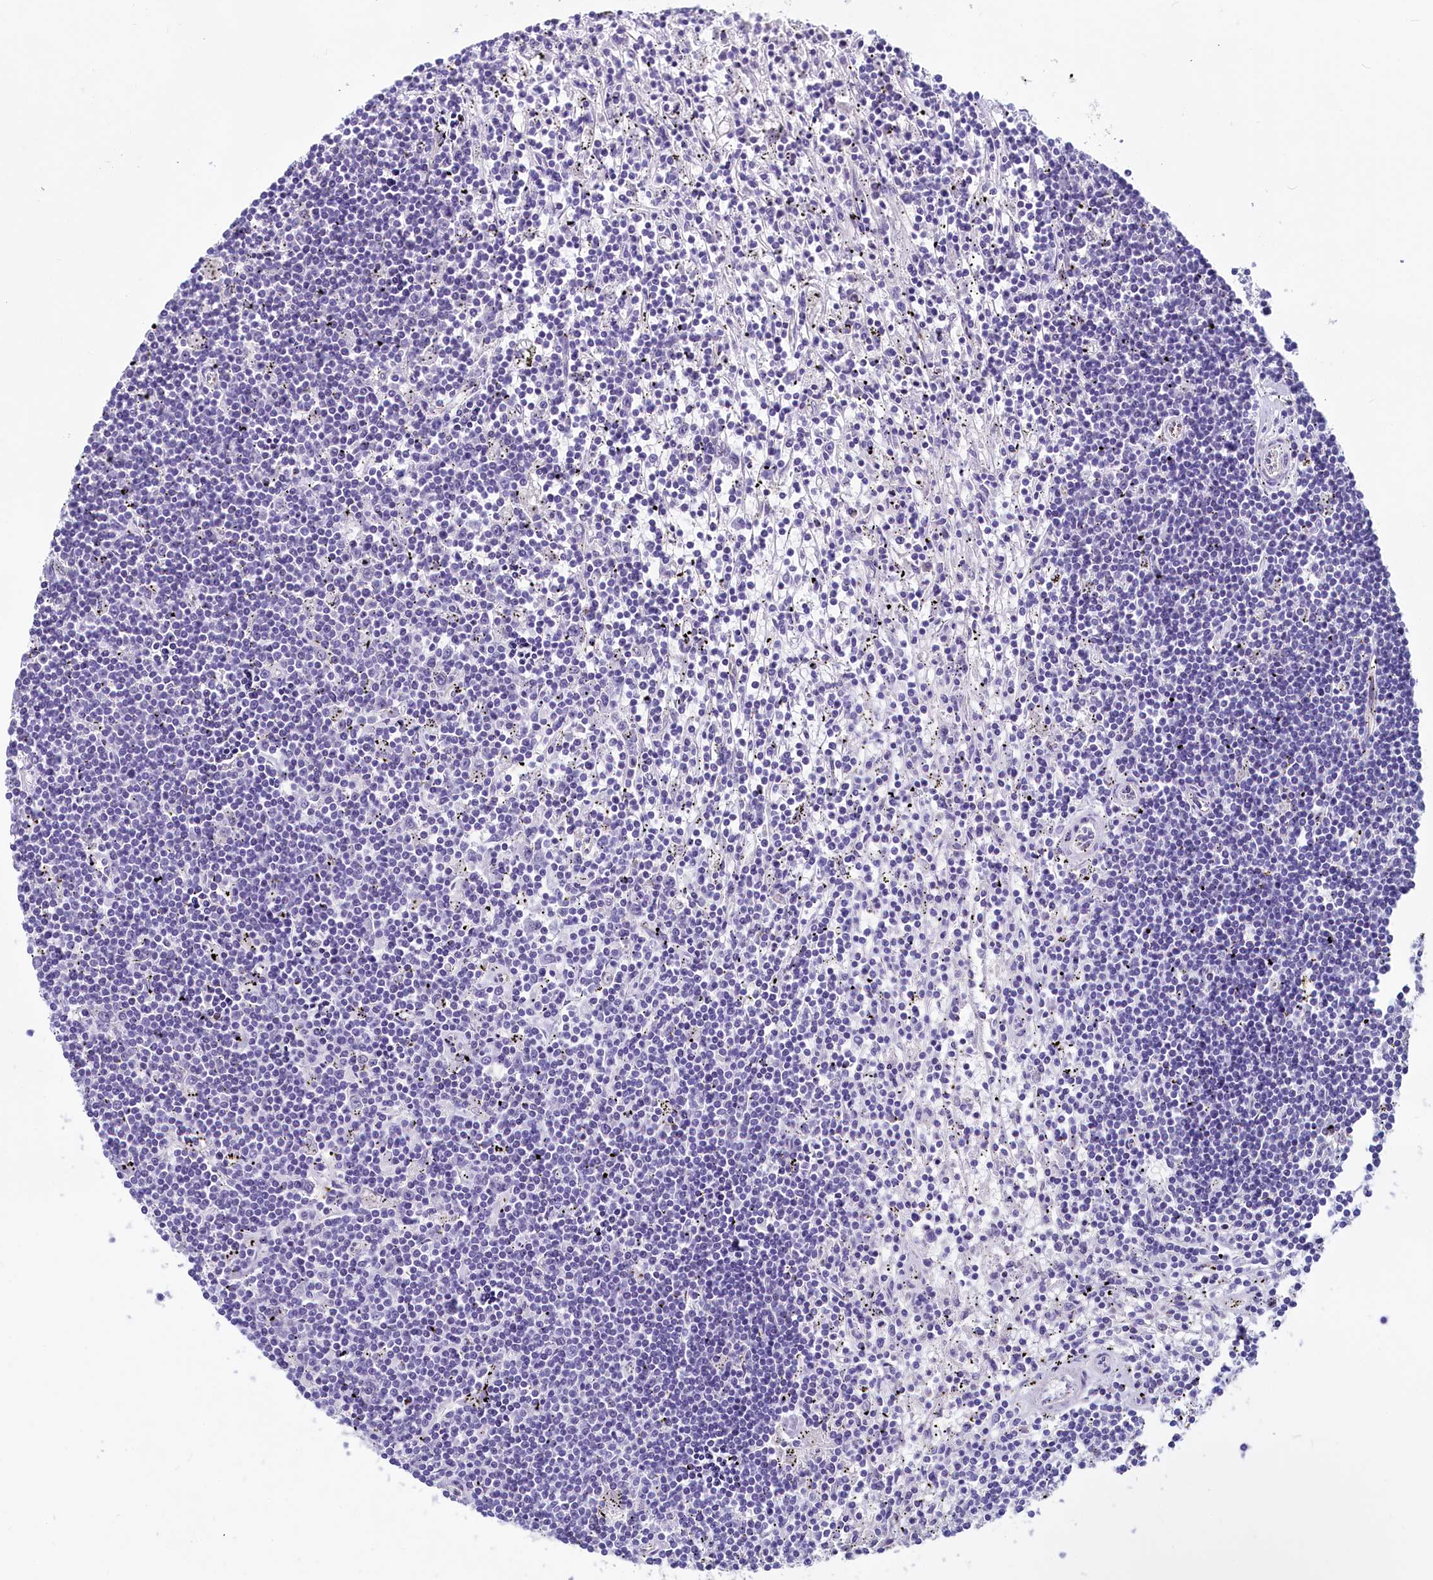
{"staining": {"intensity": "negative", "quantity": "none", "location": "none"}, "tissue": "lymphoma", "cell_type": "Tumor cells", "image_type": "cancer", "snomed": [{"axis": "morphology", "description": "Malignant lymphoma, non-Hodgkin's type, Low grade"}, {"axis": "topography", "description": "Spleen"}], "caption": "Immunohistochemistry of human lymphoma displays no positivity in tumor cells.", "gene": "INSC", "patient": {"sex": "male", "age": 76}}